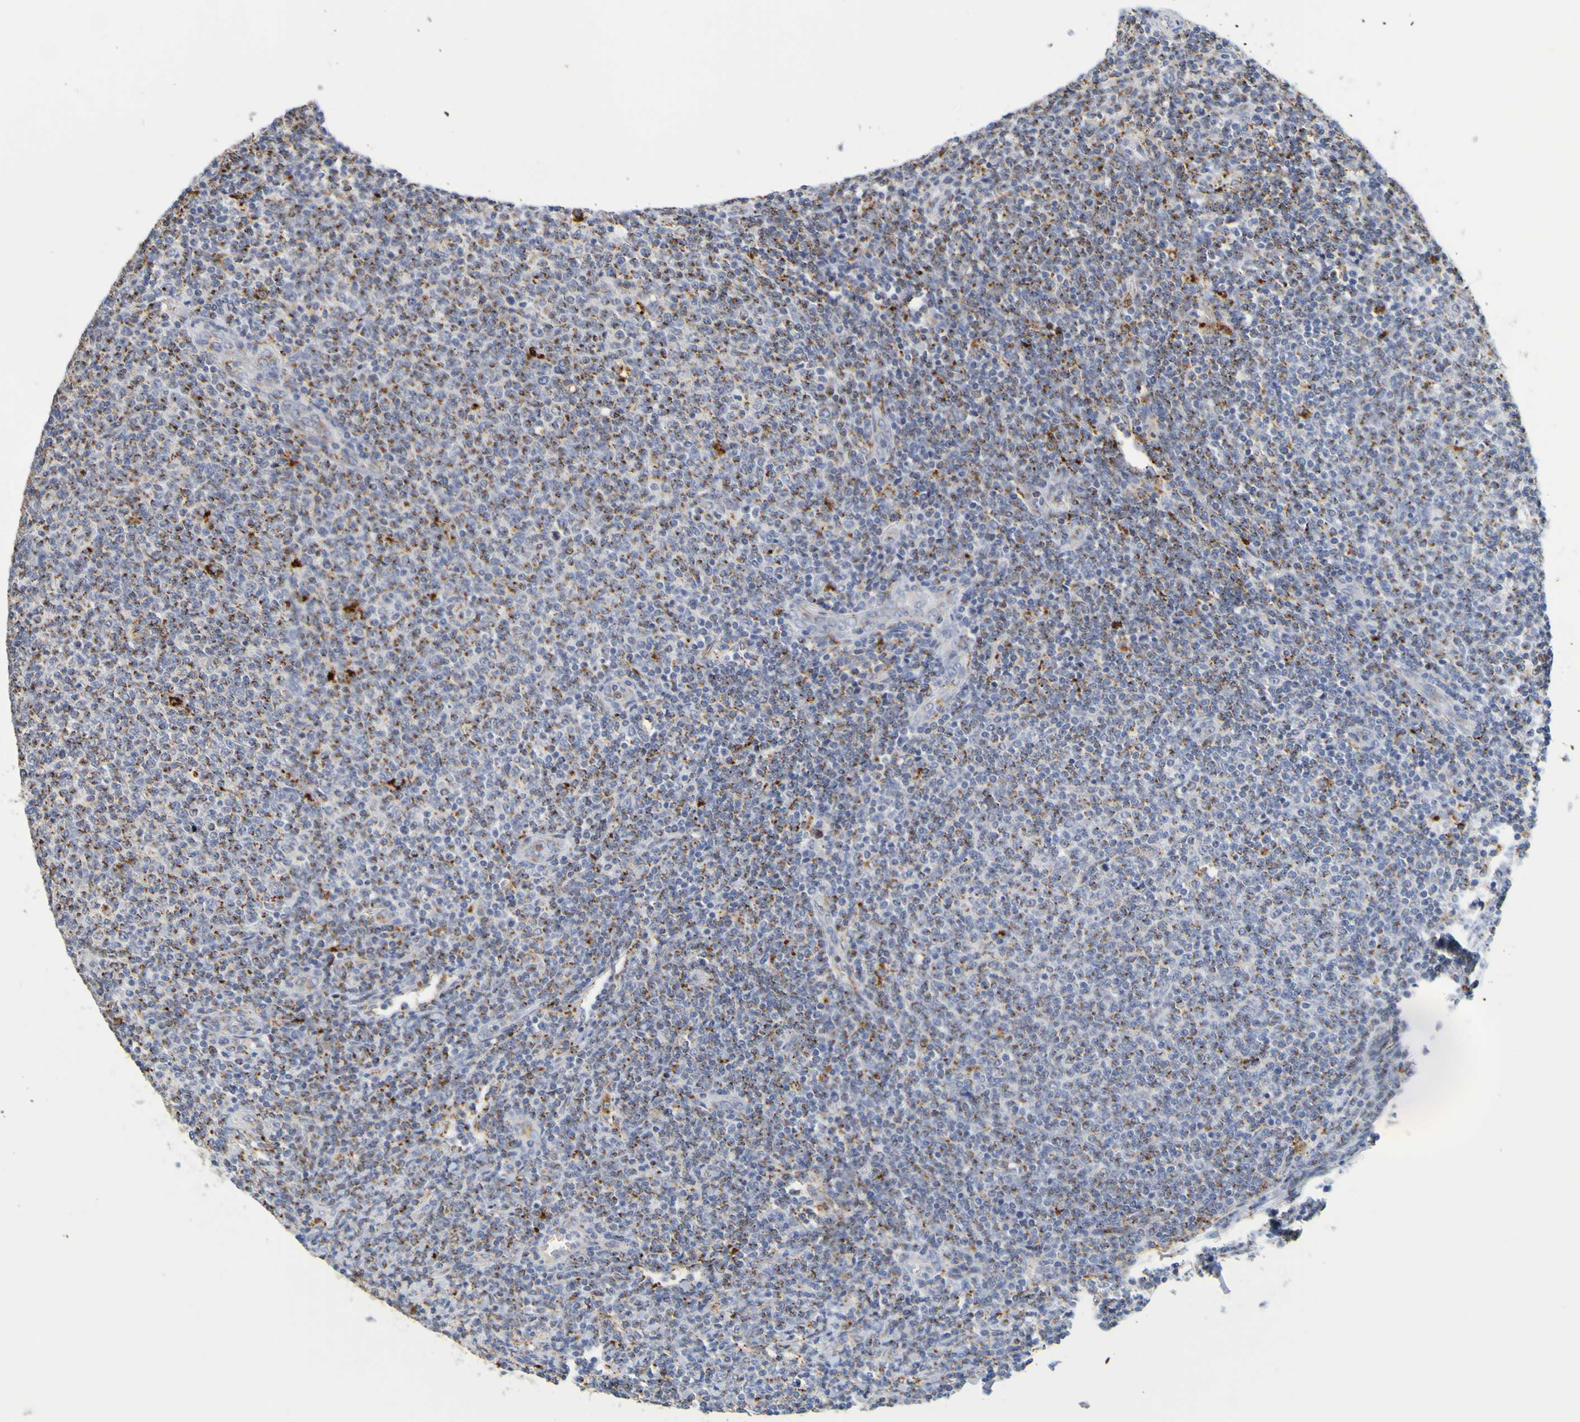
{"staining": {"intensity": "moderate", "quantity": "25%-75%", "location": "cytoplasmic/membranous"}, "tissue": "lymphoma", "cell_type": "Tumor cells", "image_type": "cancer", "snomed": [{"axis": "morphology", "description": "Malignant lymphoma, non-Hodgkin's type, Low grade"}, {"axis": "topography", "description": "Lymph node"}], "caption": "Protein expression analysis of human lymphoma reveals moderate cytoplasmic/membranous staining in about 25%-75% of tumor cells.", "gene": "TPH1", "patient": {"sex": "male", "age": 66}}